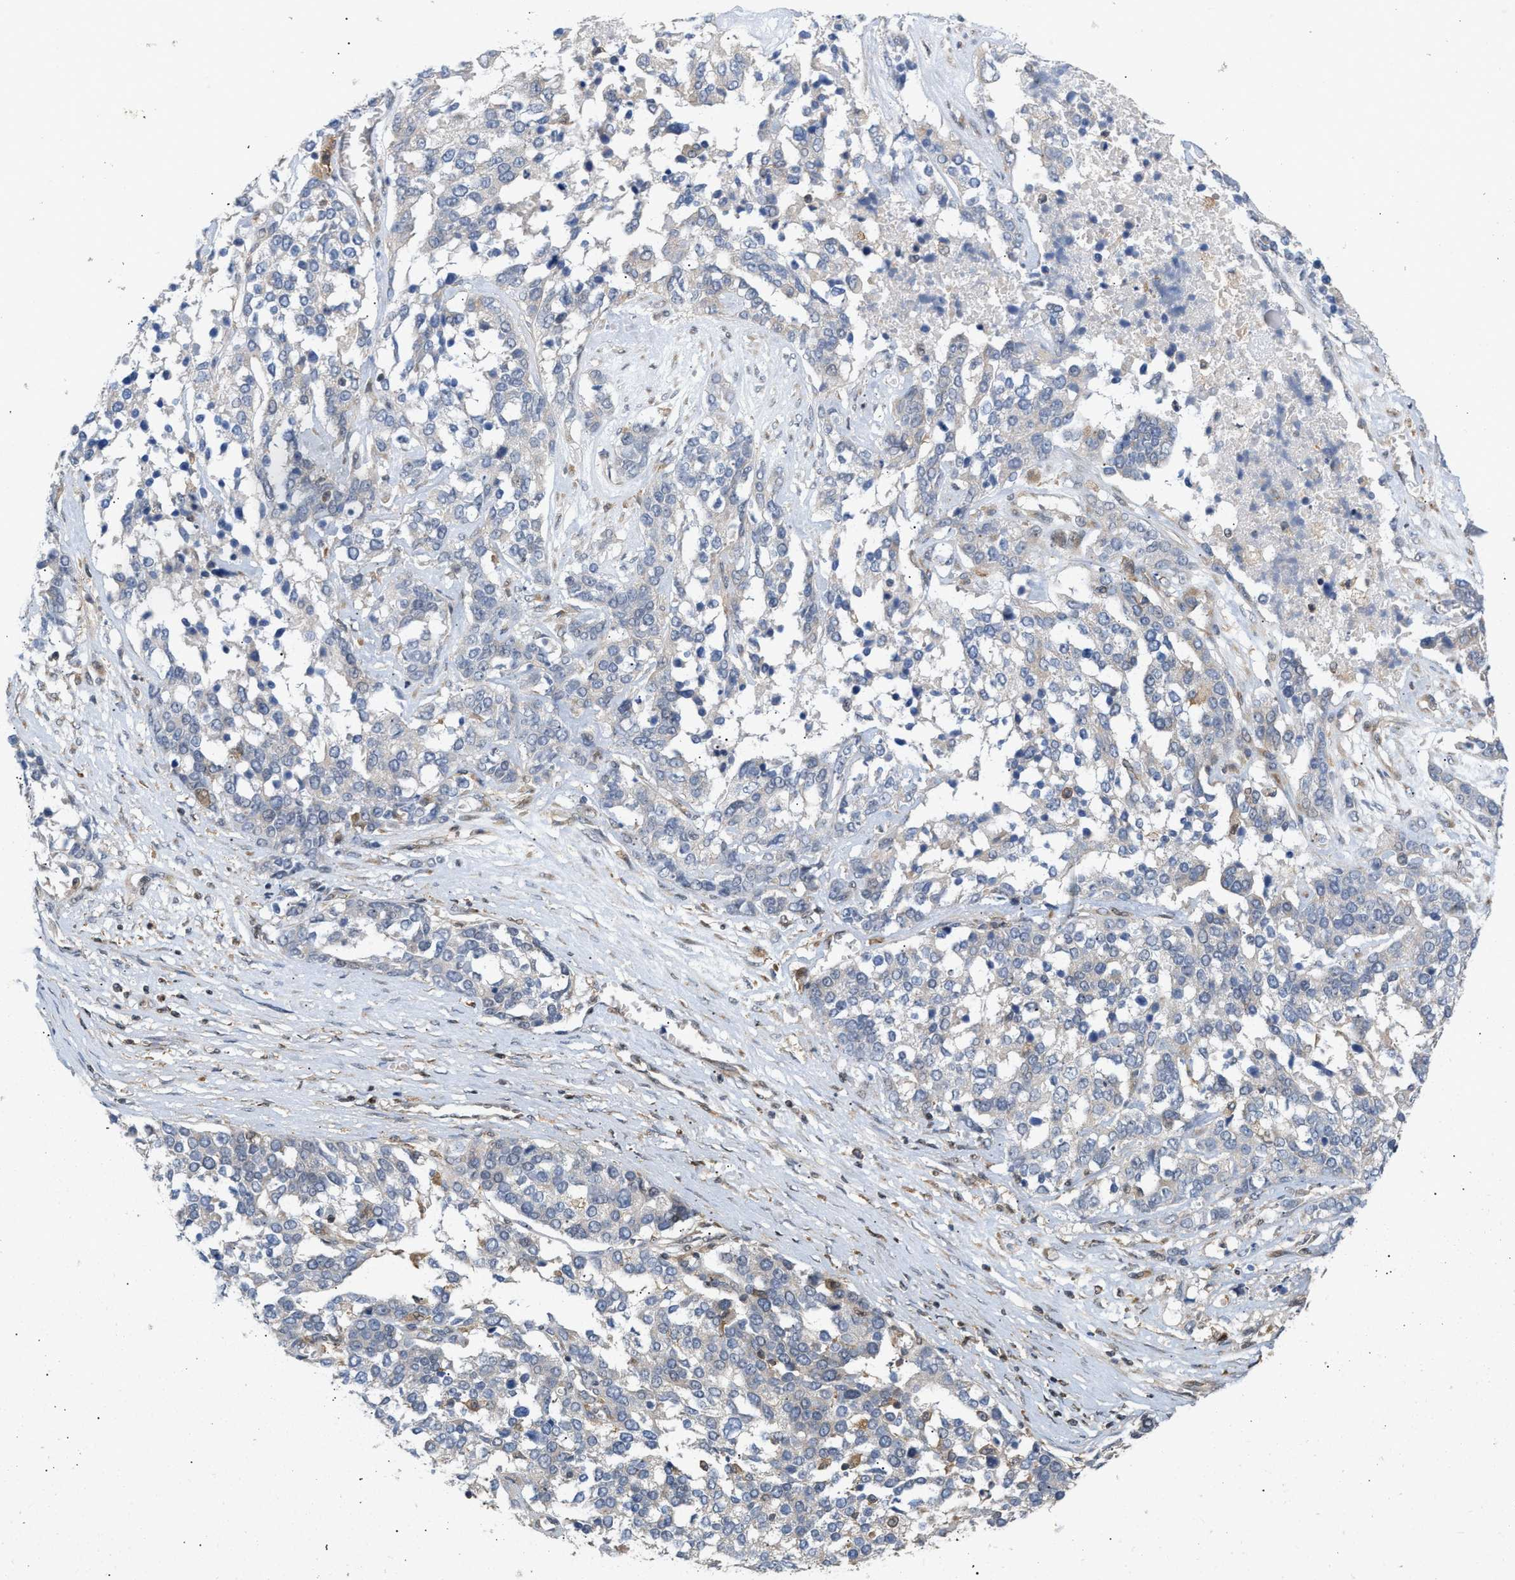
{"staining": {"intensity": "negative", "quantity": "none", "location": "none"}, "tissue": "ovarian cancer", "cell_type": "Tumor cells", "image_type": "cancer", "snomed": [{"axis": "morphology", "description": "Cystadenocarcinoma, serous, NOS"}, {"axis": "topography", "description": "Ovary"}], "caption": "This is an immunohistochemistry (IHC) image of ovarian cancer (serous cystadenocarcinoma). There is no expression in tumor cells.", "gene": "DBNL", "patient": {"sex": "female", "age": 44}}